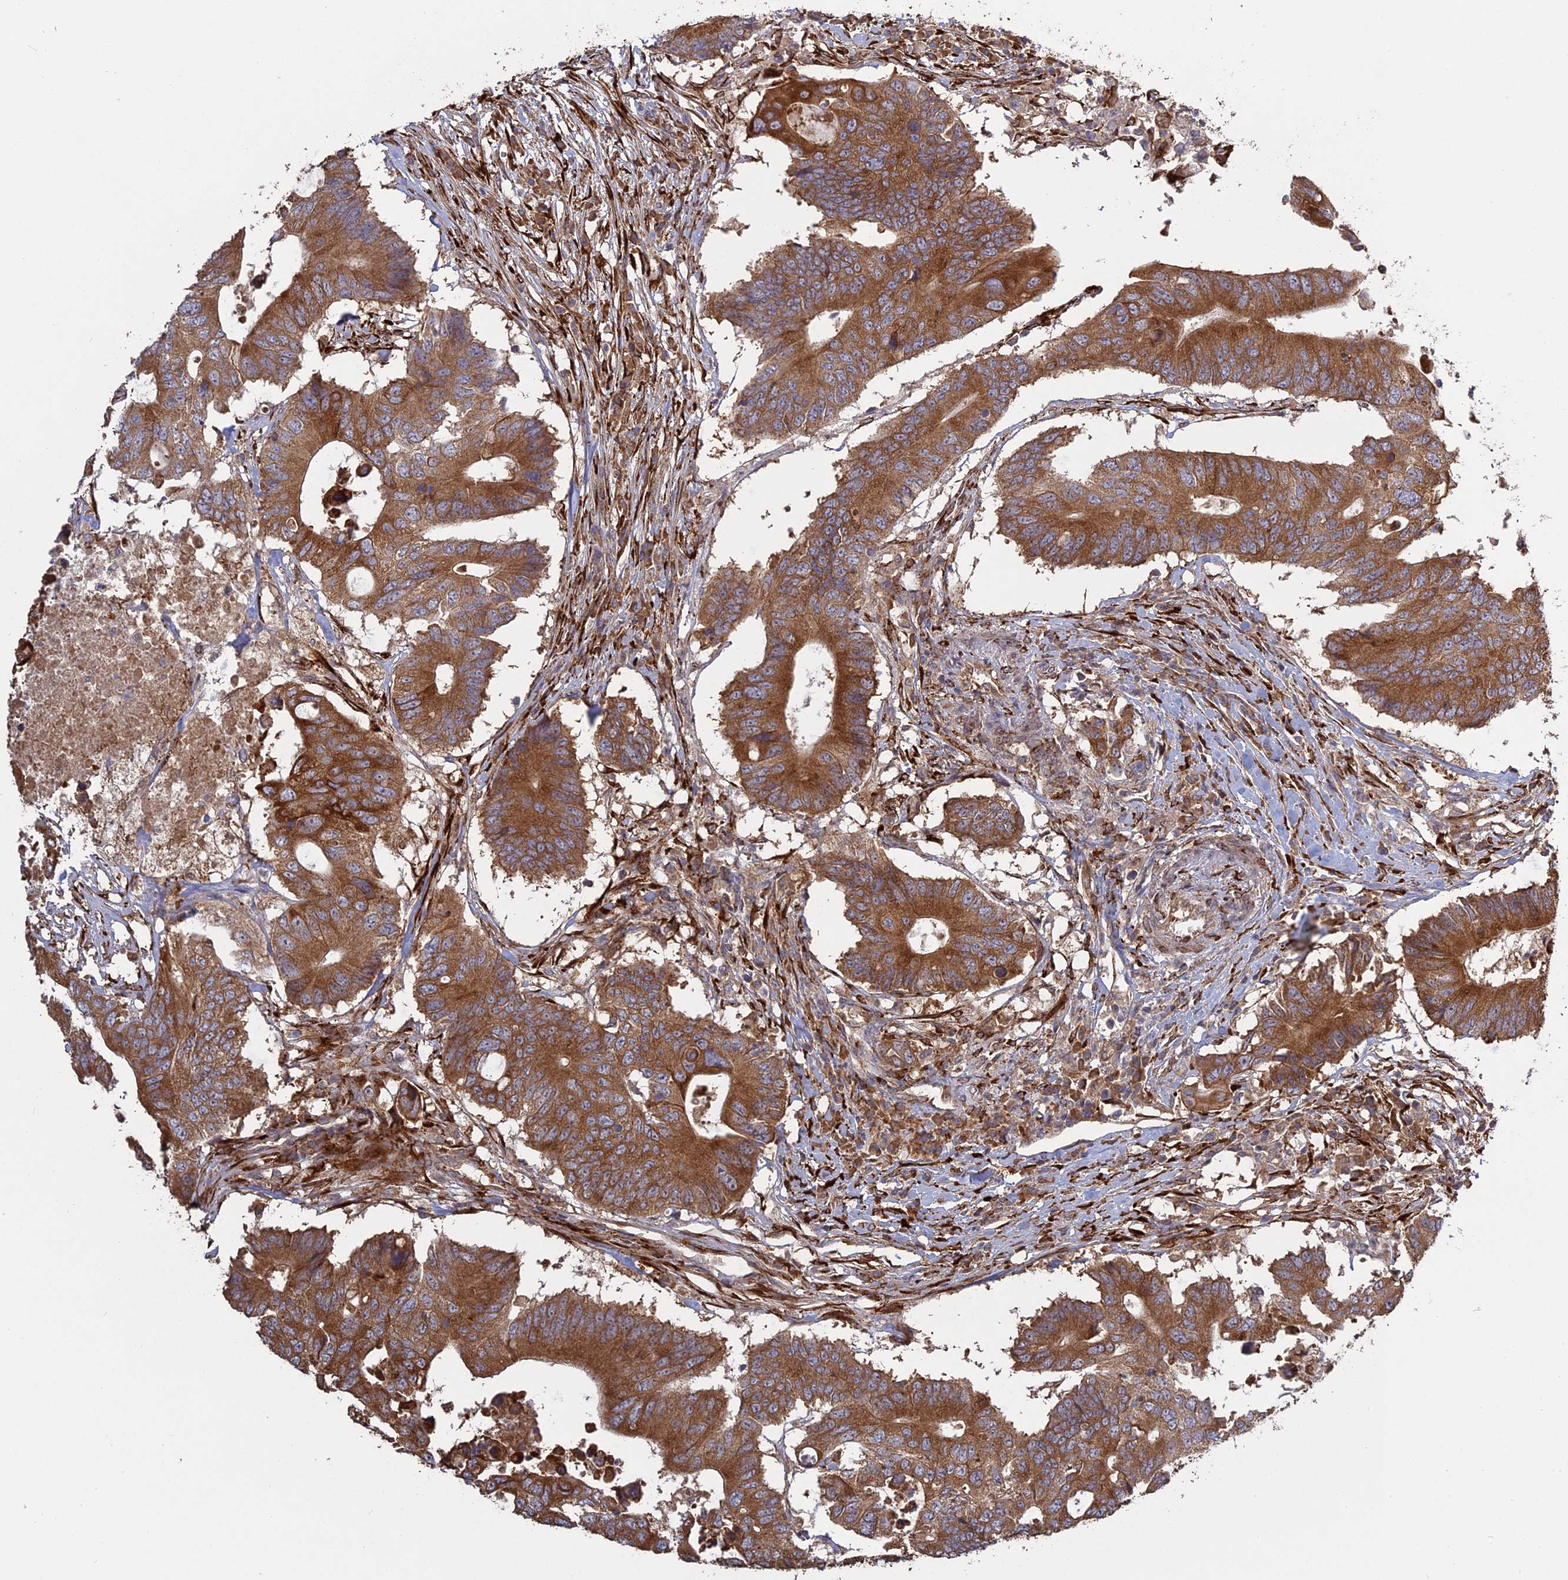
{"staining": {"intensity": "moderate", "quantity": ">75%", "location": "cytoplasmic/membranous"}, "tissue": "colorectal cancer", "cell_type": "Tumor cells", "image_type": "cancer", "snomed": [{"axis": "morphology", "description": "Adenocarcinoma, NOS"}, {"axis": "topography", "description": "Colon"}], "caption": "A histopathology image of human colorectal cancer stained for a protein exhibits moderate cytoplasmic/membranous brown staining in tumor cells.", "gene": "PPIC", "patient": {"sex": "male", "age": 71}}